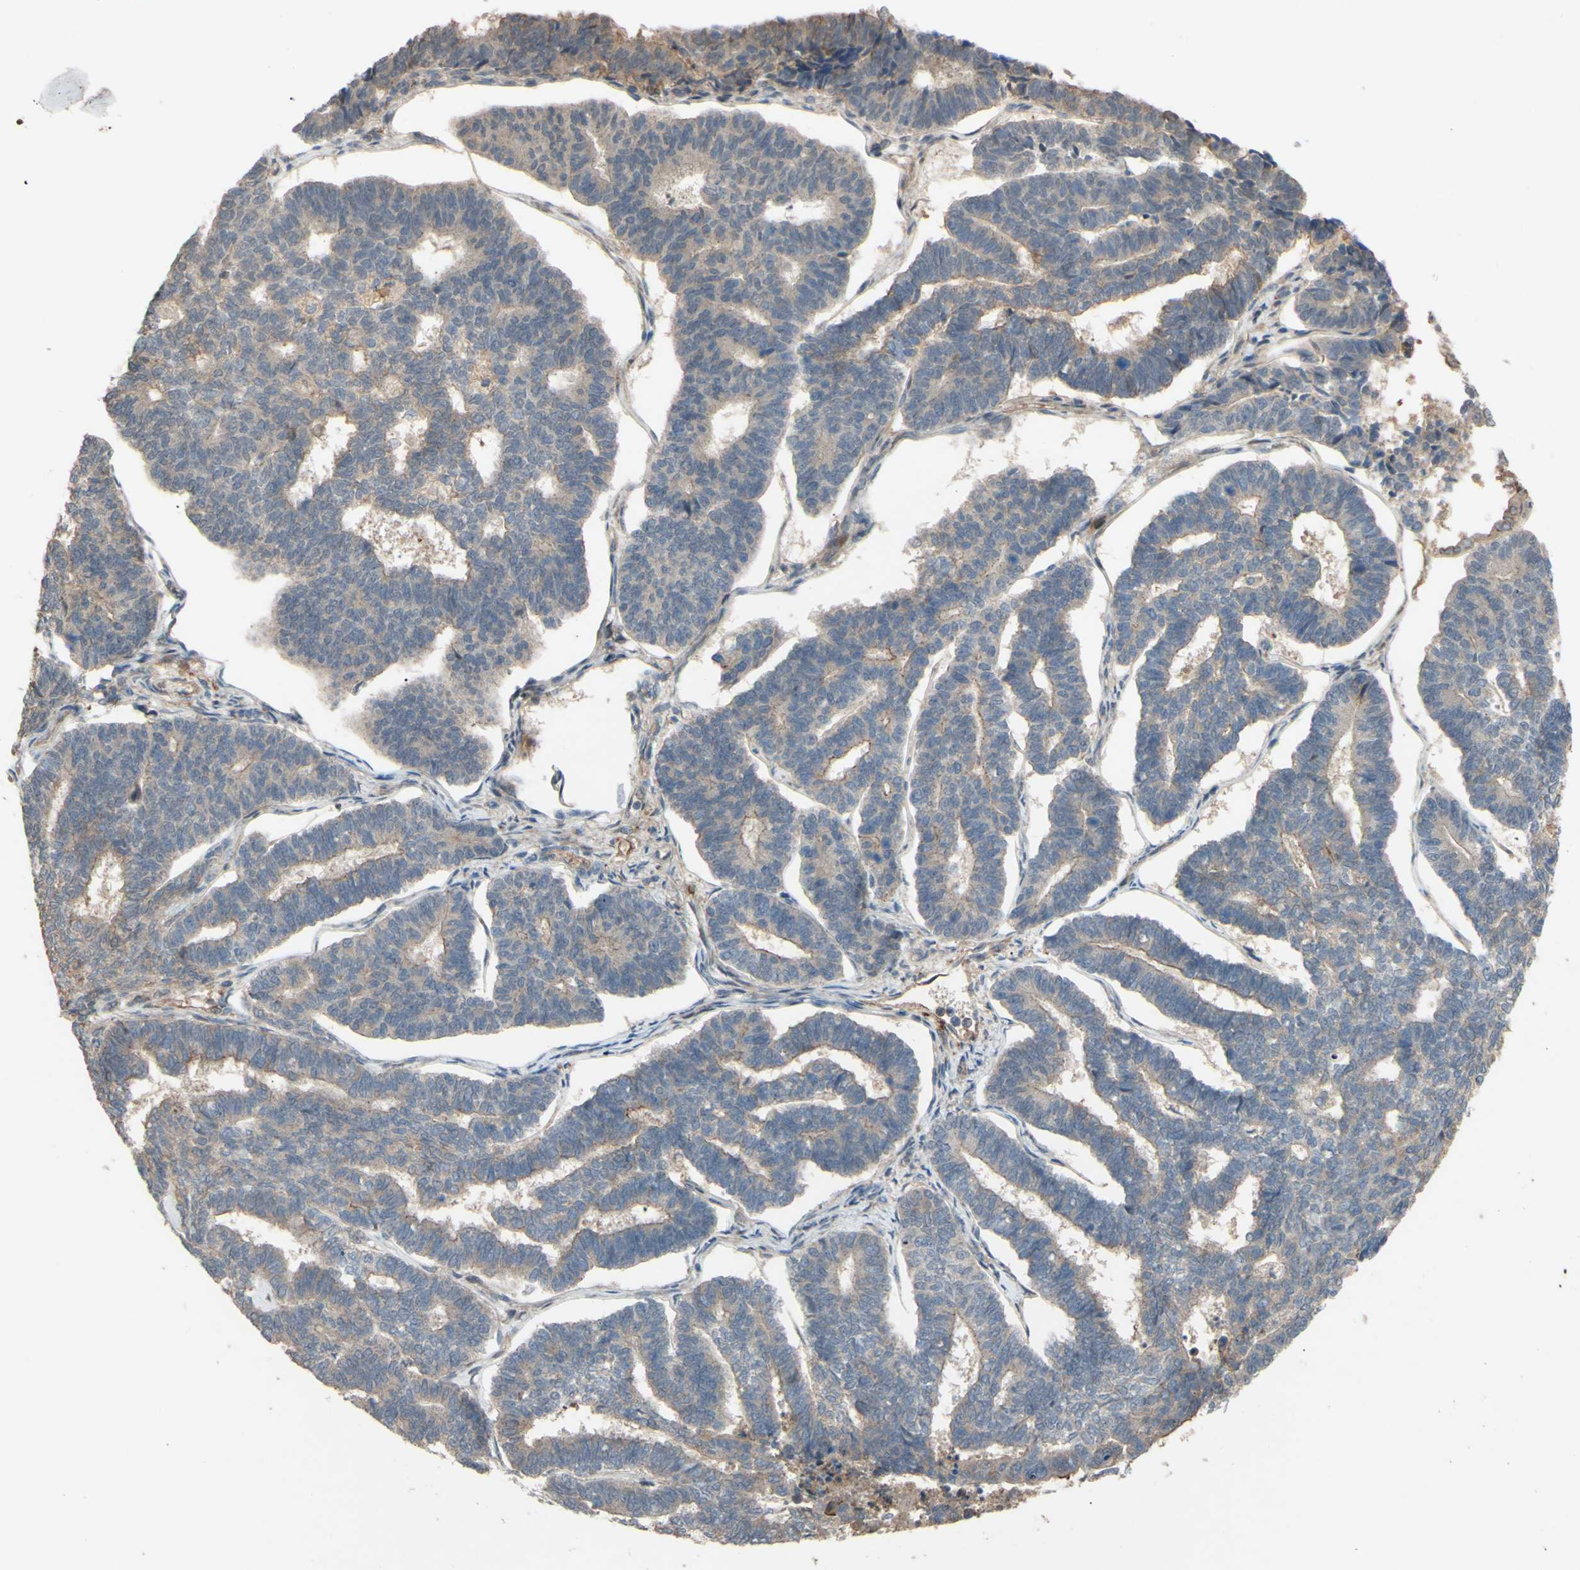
{"staining": {"intensity": "weak", "quantity": ">75%", "location": "cytoplasmic/membranous"}, "tissue": "endometrial cancer", "cell_type": "Tumor cells", "image_type": "cancer", "snomed": [{"axis": "morphology", "description": "Adenocarcinoma, NOS"}, {"axis": "topography", "description": "Endometrium"}], "caption": "Immunohistochemistry (IHC) of adenocarcinoma (endometrial) displays low levels of weak cytoplasmic/membranous expression in about >75% of tumor cells. (Stains: DAB (3,3'-diaminobenzidine) in brown, nuclei in blue, Microscopy: brightfield microscopy at high magnification).", "gene": "SHROOM4", "patient": {"sex": "female", "age": 70}}